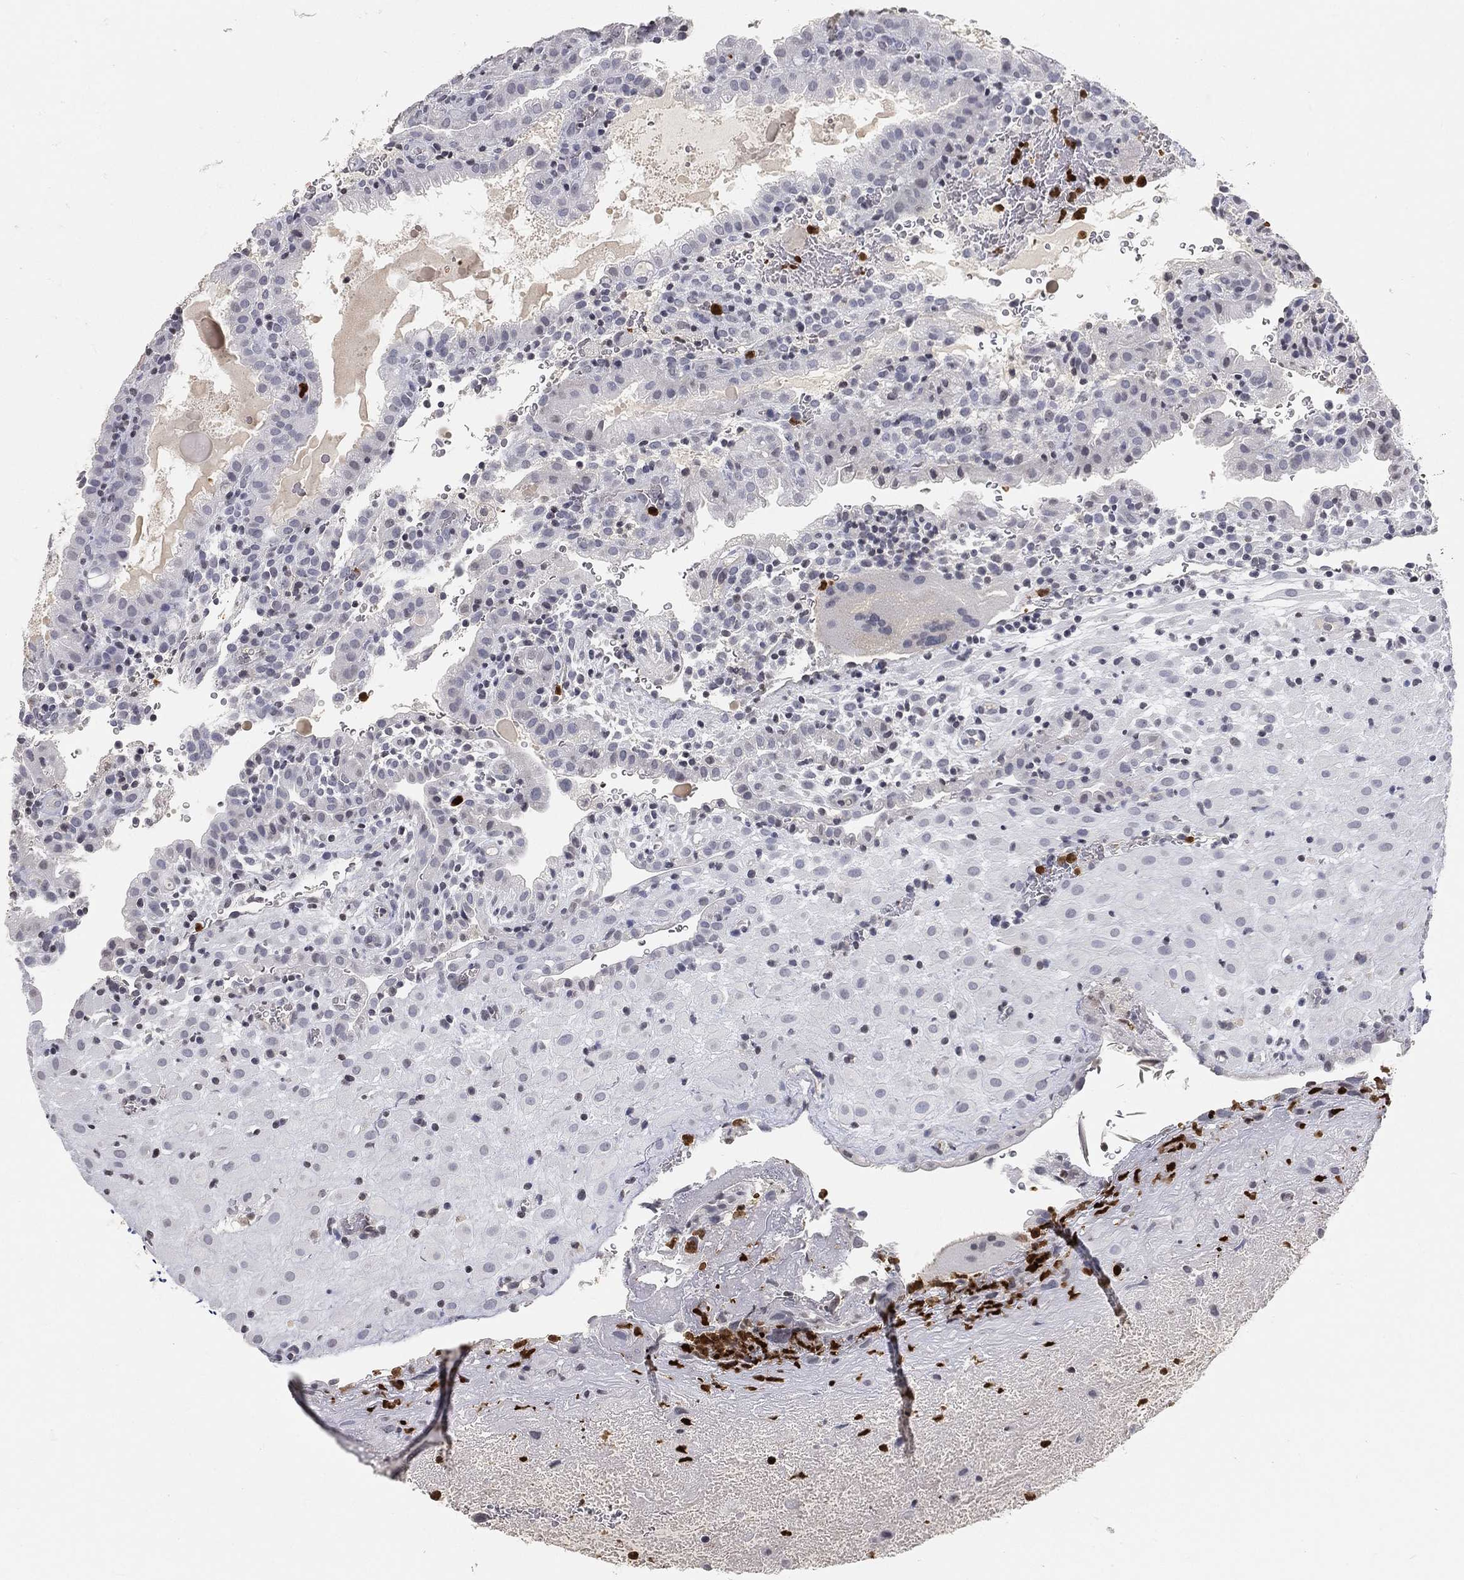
{"staining": {"intensity": "negative", "quantity": "none", "location": "none"}, "tissue": "placenta", "cell_type": "Decidual cells", "image_type": "normal", "snomed": [{"axis": "morphology", "description": "Normal tissue, NOS"}, {"axis": "topography", "description": "Placenta"}], "caption": "IHC image of benign placenta stained for a protein (brown), which demonstrates no expression in decidual cells.", "gene": "ARG1", "patient": {"sex": "female", "age": 19}}